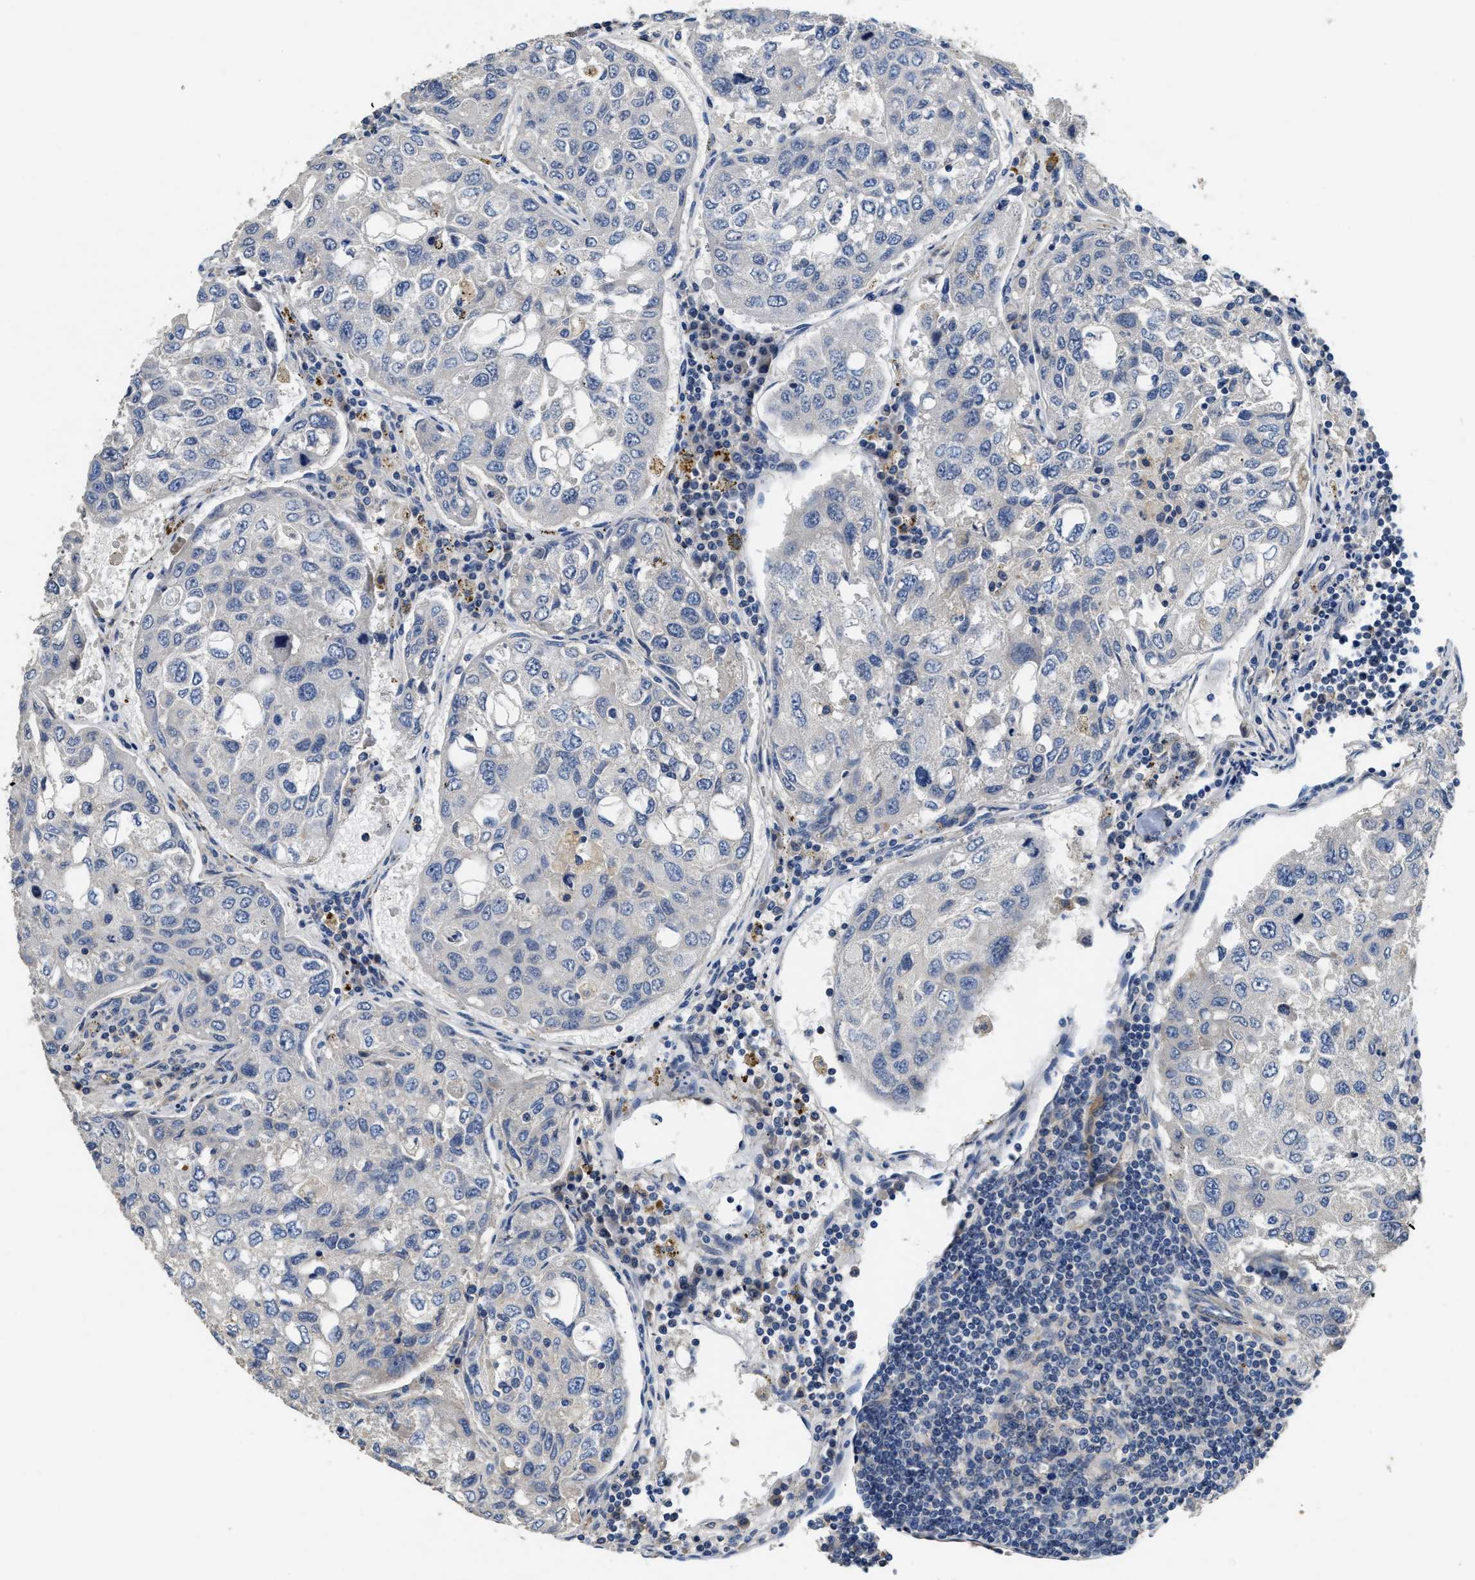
{"staining": {"intensity": "negative", "quantity": "none", "location": "none"}, "tissue": "urothelial cancer", "cell_type": "Tumor cells", "image_type": "cancer", "snomed": [{"axis": "morphology", "description": "Urothelial carcinoma, High grade"}, {"axis": "topography", "description": "Lymph node"}, {"axis": "topography", "description": "Urinary bladder"}], "caption": "Tumor cells are negative for protein expression in human high-grade urothelial carcinoma. Brightfield microscopy of immunohistochemistry (IHC) stained with DAB (3,3'-diaminobenzidine) (brown) and hematoxylin (blue), captured at high magnification.", "gene": "IL17RC", "patient": {"sex": "male", "age": 51}}